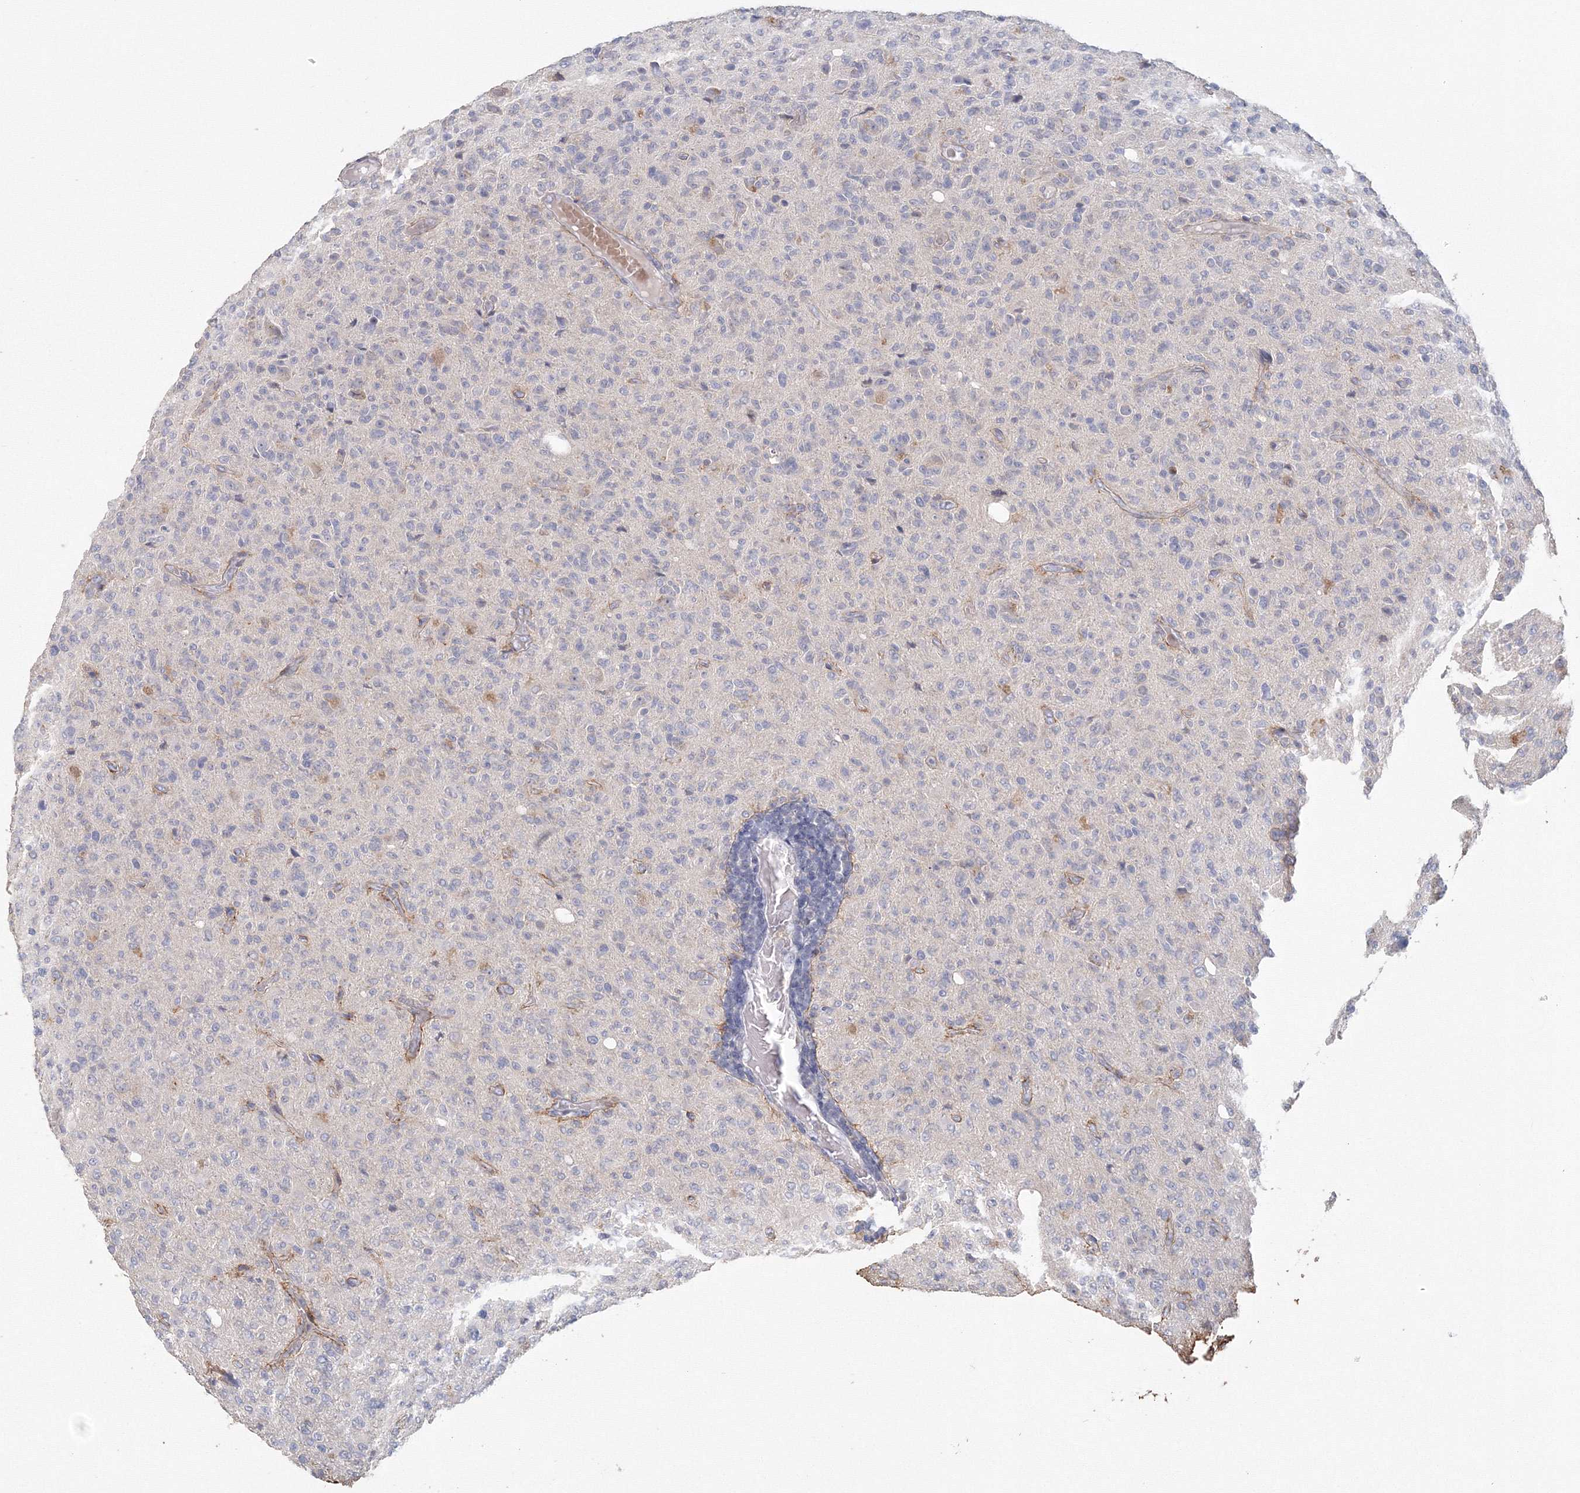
{"staining": {"intensity": "negative", "quantity": "none", "location": "none"}, "tissue": "glioma", "cell_type": "Tumor cells", "image_type": "cancer", "snomed": [{"axis": "morphology", "description": "Glioma, malignant, High grade"}, {"axis": "topography", "description": "Brain"}], "caption": "Immunohistochemical staining of malignant glioma (high-grade) demonstrates no significant expression in tumor cells.", "gene": "TACC2", "patient": {"sex": "female", "age": 57}}